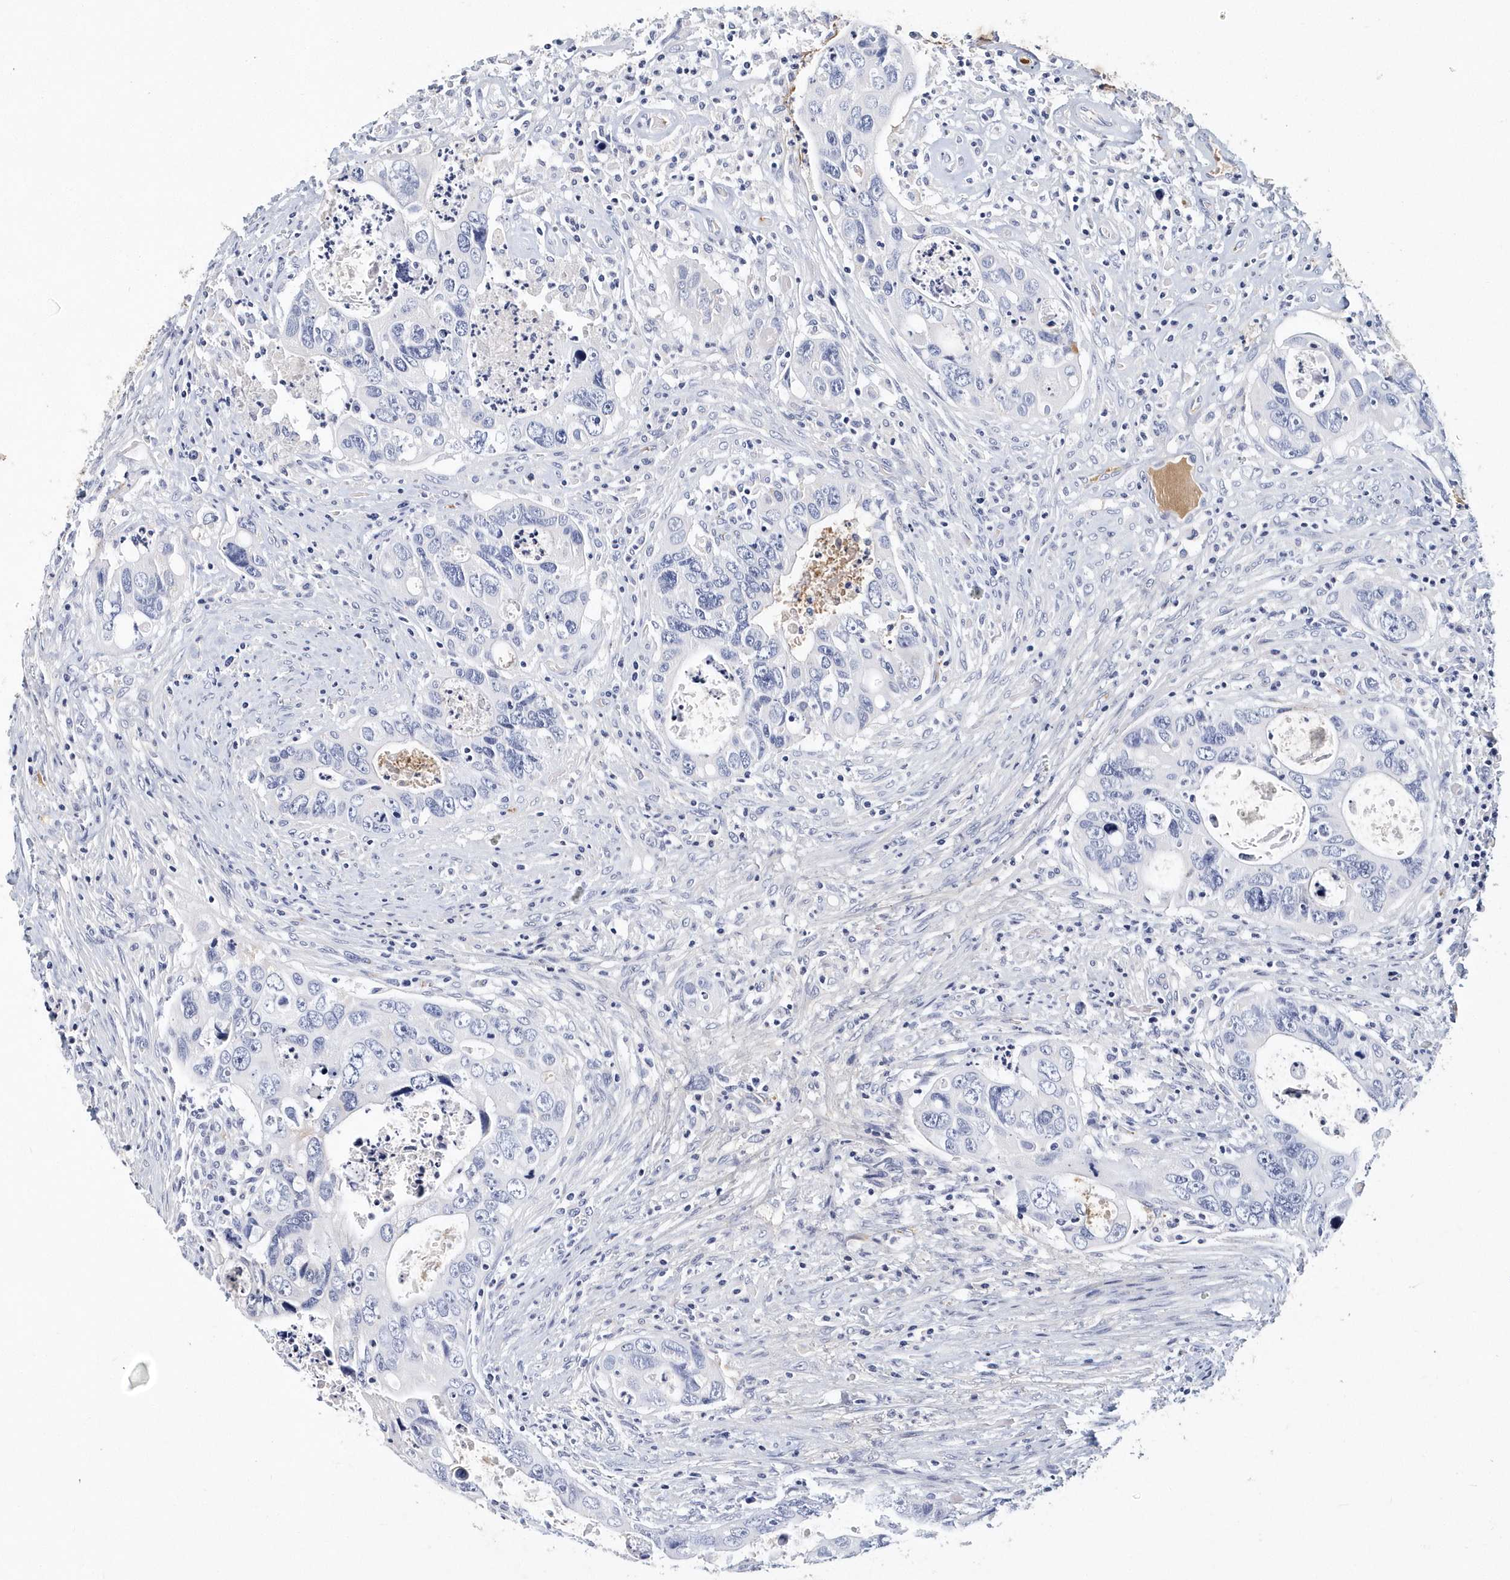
{"staining": {"intensity": "negative", "quantity": "none", "location": "none"}, "tissue": "colorectal cancer", "cell_type": "Tumor cells", "image_type": "cancer", "snomed": [{"axis": "morphology", "description": "Adenocarcinoma, NOS"}, {"axis": "topography", "description": "Rectum"}], "caption": "Protein analysis of colorectal cancer reveals no significant staining in tumor cells.", "gene": "ITGA2B", "patient": {"sex": "male", "age": 59}}